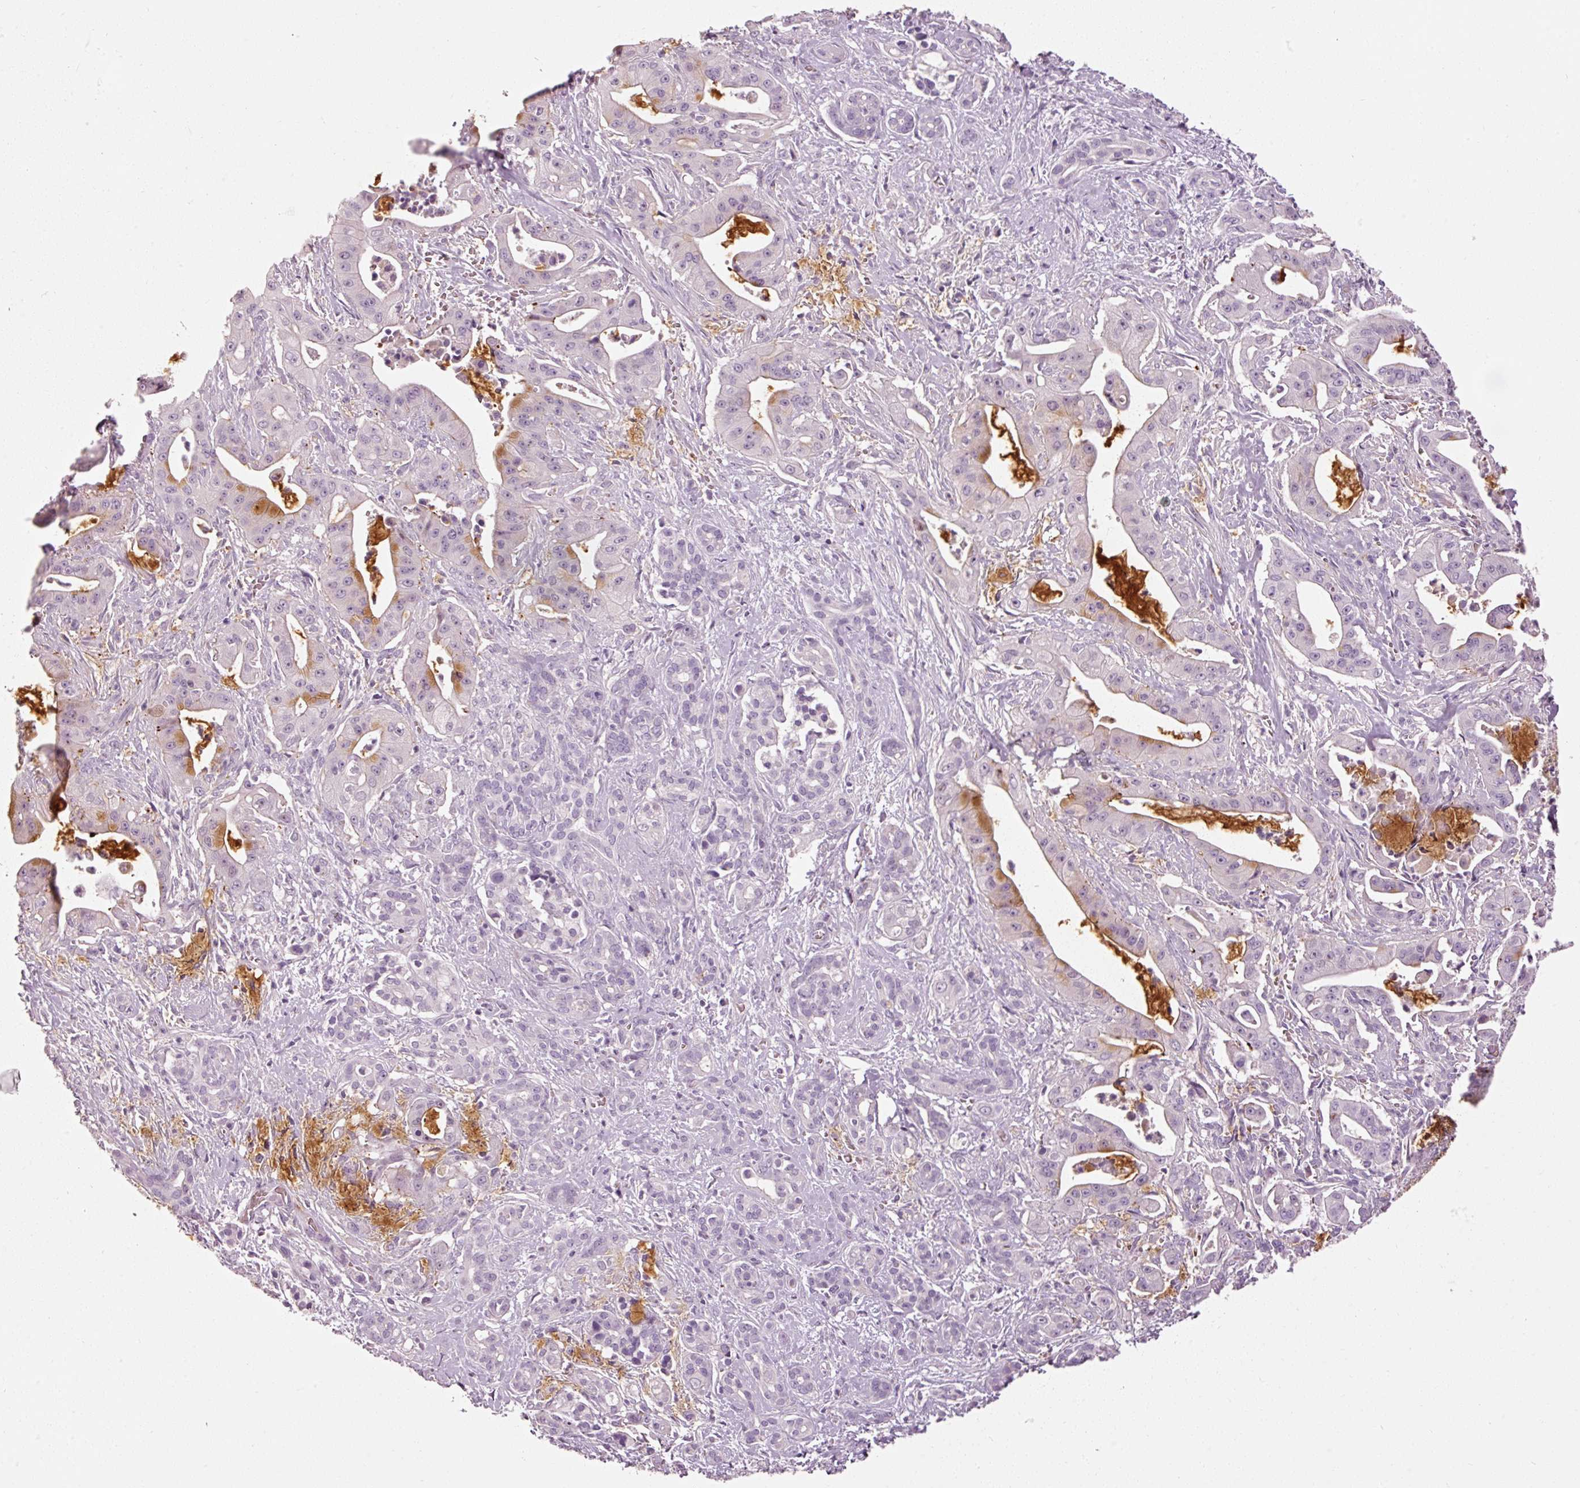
{"staining": {"intensity": "moderate", "quantity": "<25%", "location": "cytoplasmic/membranous"}, "tissue": "pancreatic cancer", "cell_type": "Tumor cells", "image_type": "cancer", "snomed": [{"axis": "morphology", "description": "Adenocarcinoma, NOS"}, {"axis": "topography", "description": "Pancreas"}], "caption": "The immunohistochemical stain labels moderate cytoplasmic/membranous positivity in tumor cells of pancreatic cancer tissue.", "gene": "MUC5AC", "patient": {"sex": "male", "age": 57}}